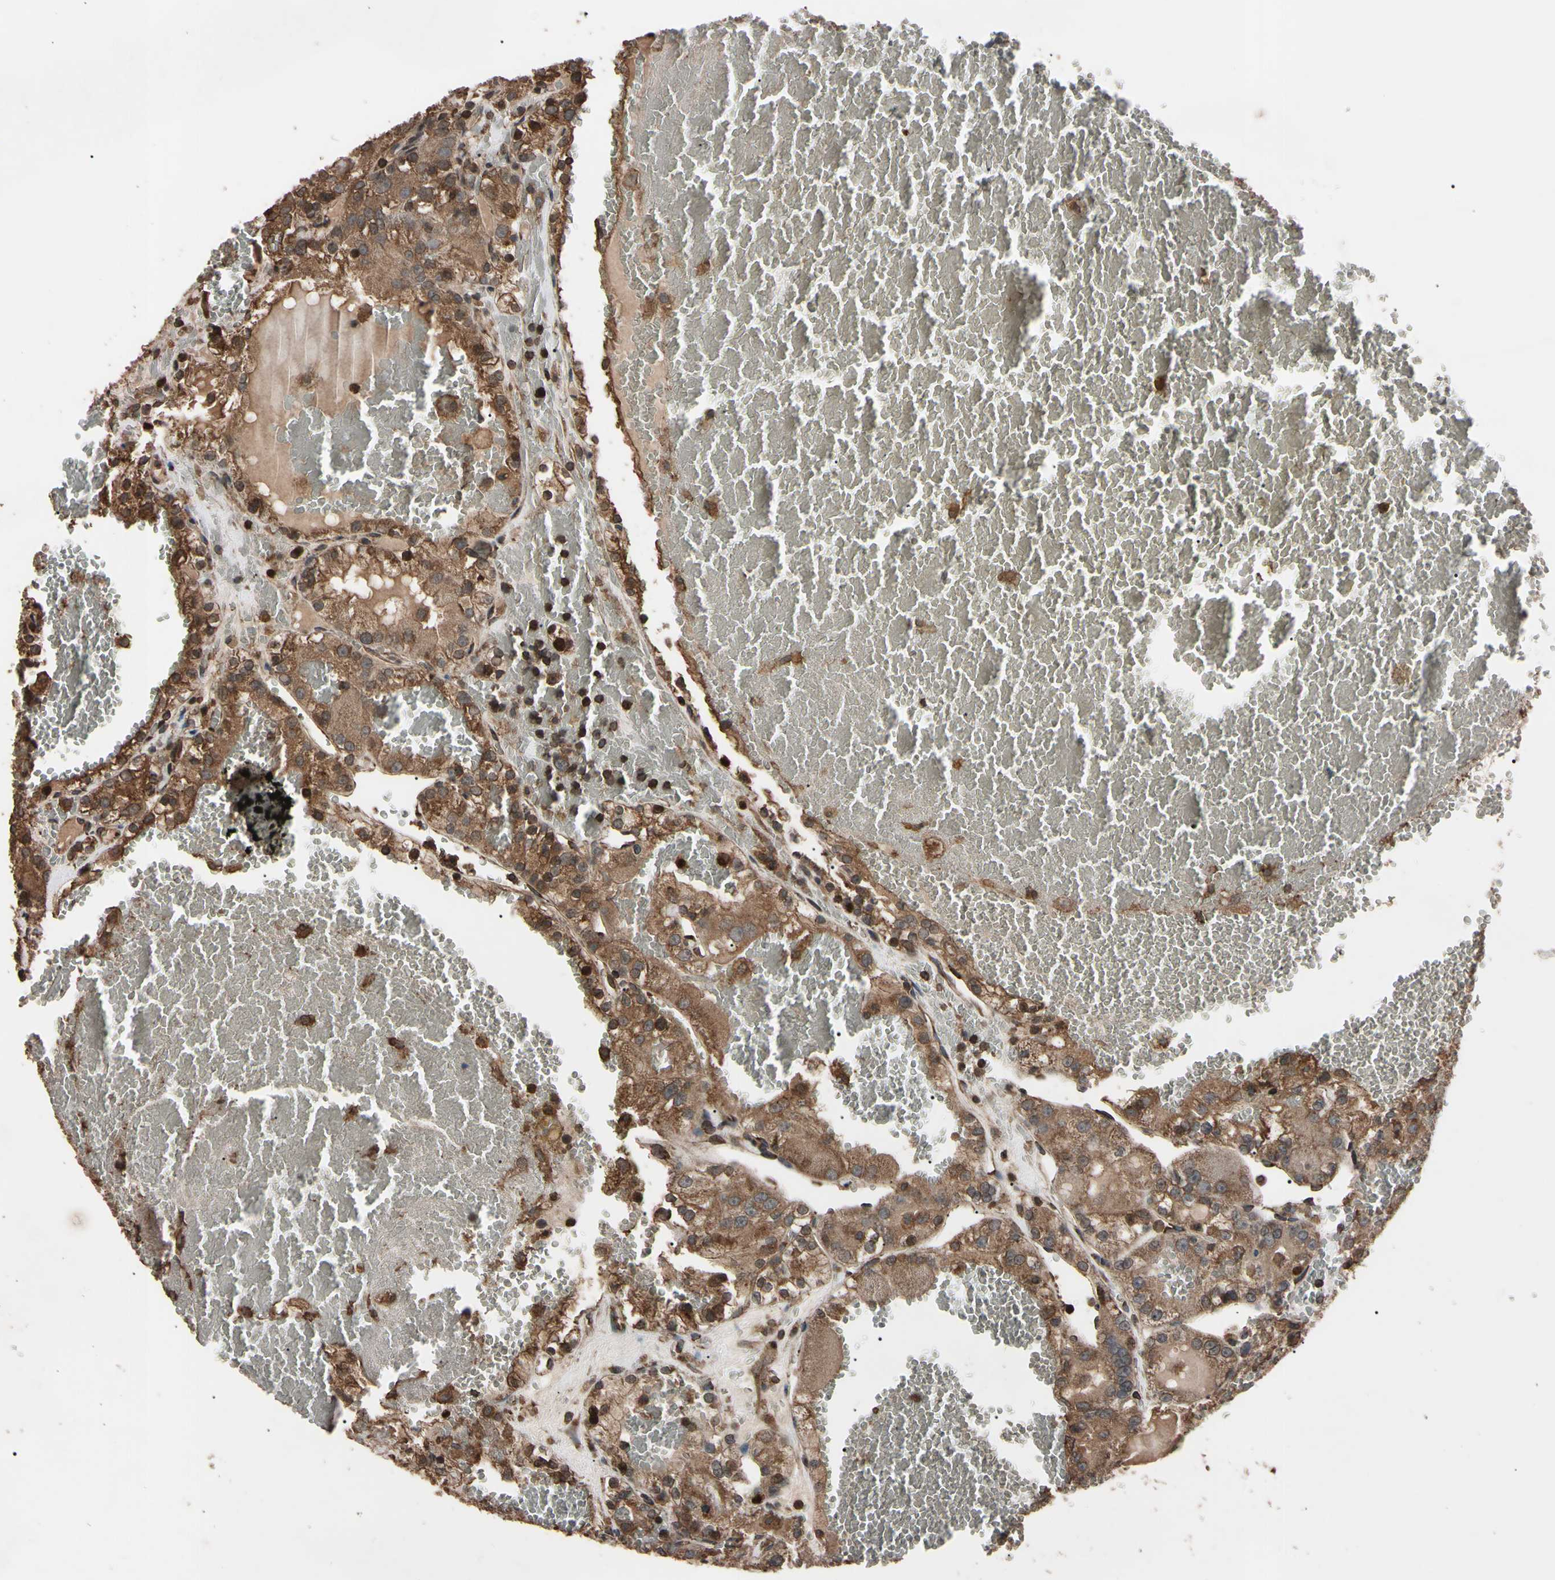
{"staining": {"intensity": "moderate", "quantity": "25%-75%", "location": "cytoplasmic/membranous,nuclear"}, "tissue": "renal cancer", "cell_type": "Tumor cells", "image_type": "cancer", "snomed": [{"axis": "morphology", "description": "Normal tissue, NOS"}, {"axis": "morphology", "description": "Adenocarcinoma, NOS"}, {"axis": "topography", "description": "Kidney"}], "caption": "This histopathology image demonstrates renal cancer (adenocarcinoma) stained with immunohistochemistry (IHC) to label a protein in brown. The cytoplasmic/membranous and nuclear of tumor cells show moderate positivity for the protein. Nuclei are counter-stained blue.", "gene": "TNFRSF1A", "patient": {"sex": "male", "age": 61}}